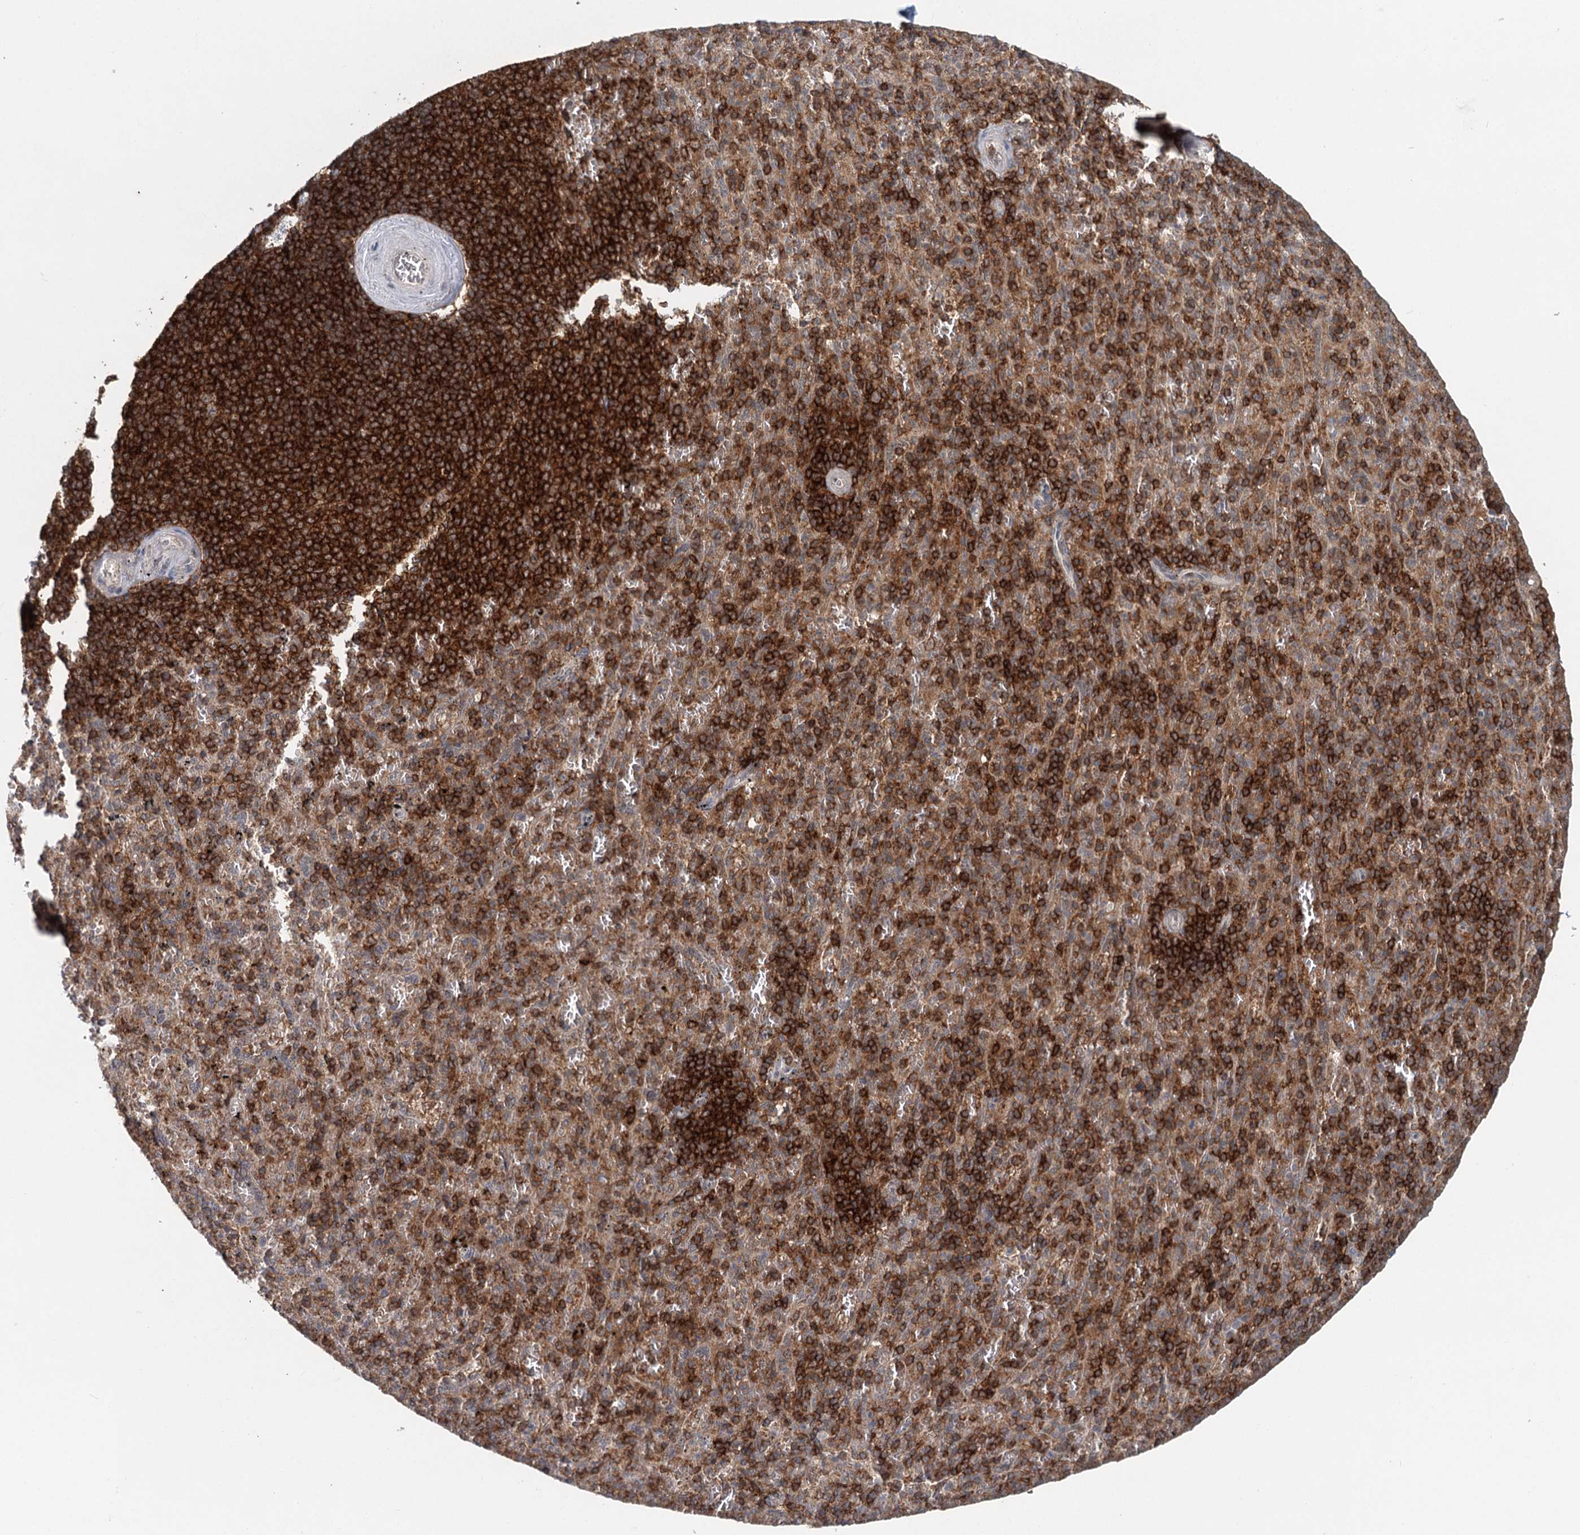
{"staining": {"intensity": "strong", "quantity": "25%-75%", "location": "cytoplasmic/membranous"}, "tissue": "spleen", "cell_type": "Cells in red pulp", "image_type": "normal", "snomed": [{"axis": "morphology", "description": "Normal tissue, NOS"}, {"axis": "topography", "description": "Spleen"}], "caption": "DAB immunohistochemical staining of unremarkable human spleen shows strong cytoplasmic/membranous protein staining in approximately 25%-75% of cells in red pulp.", "gene": "CDC42SE2", "patient": {"sex": "male", "age": 82}}